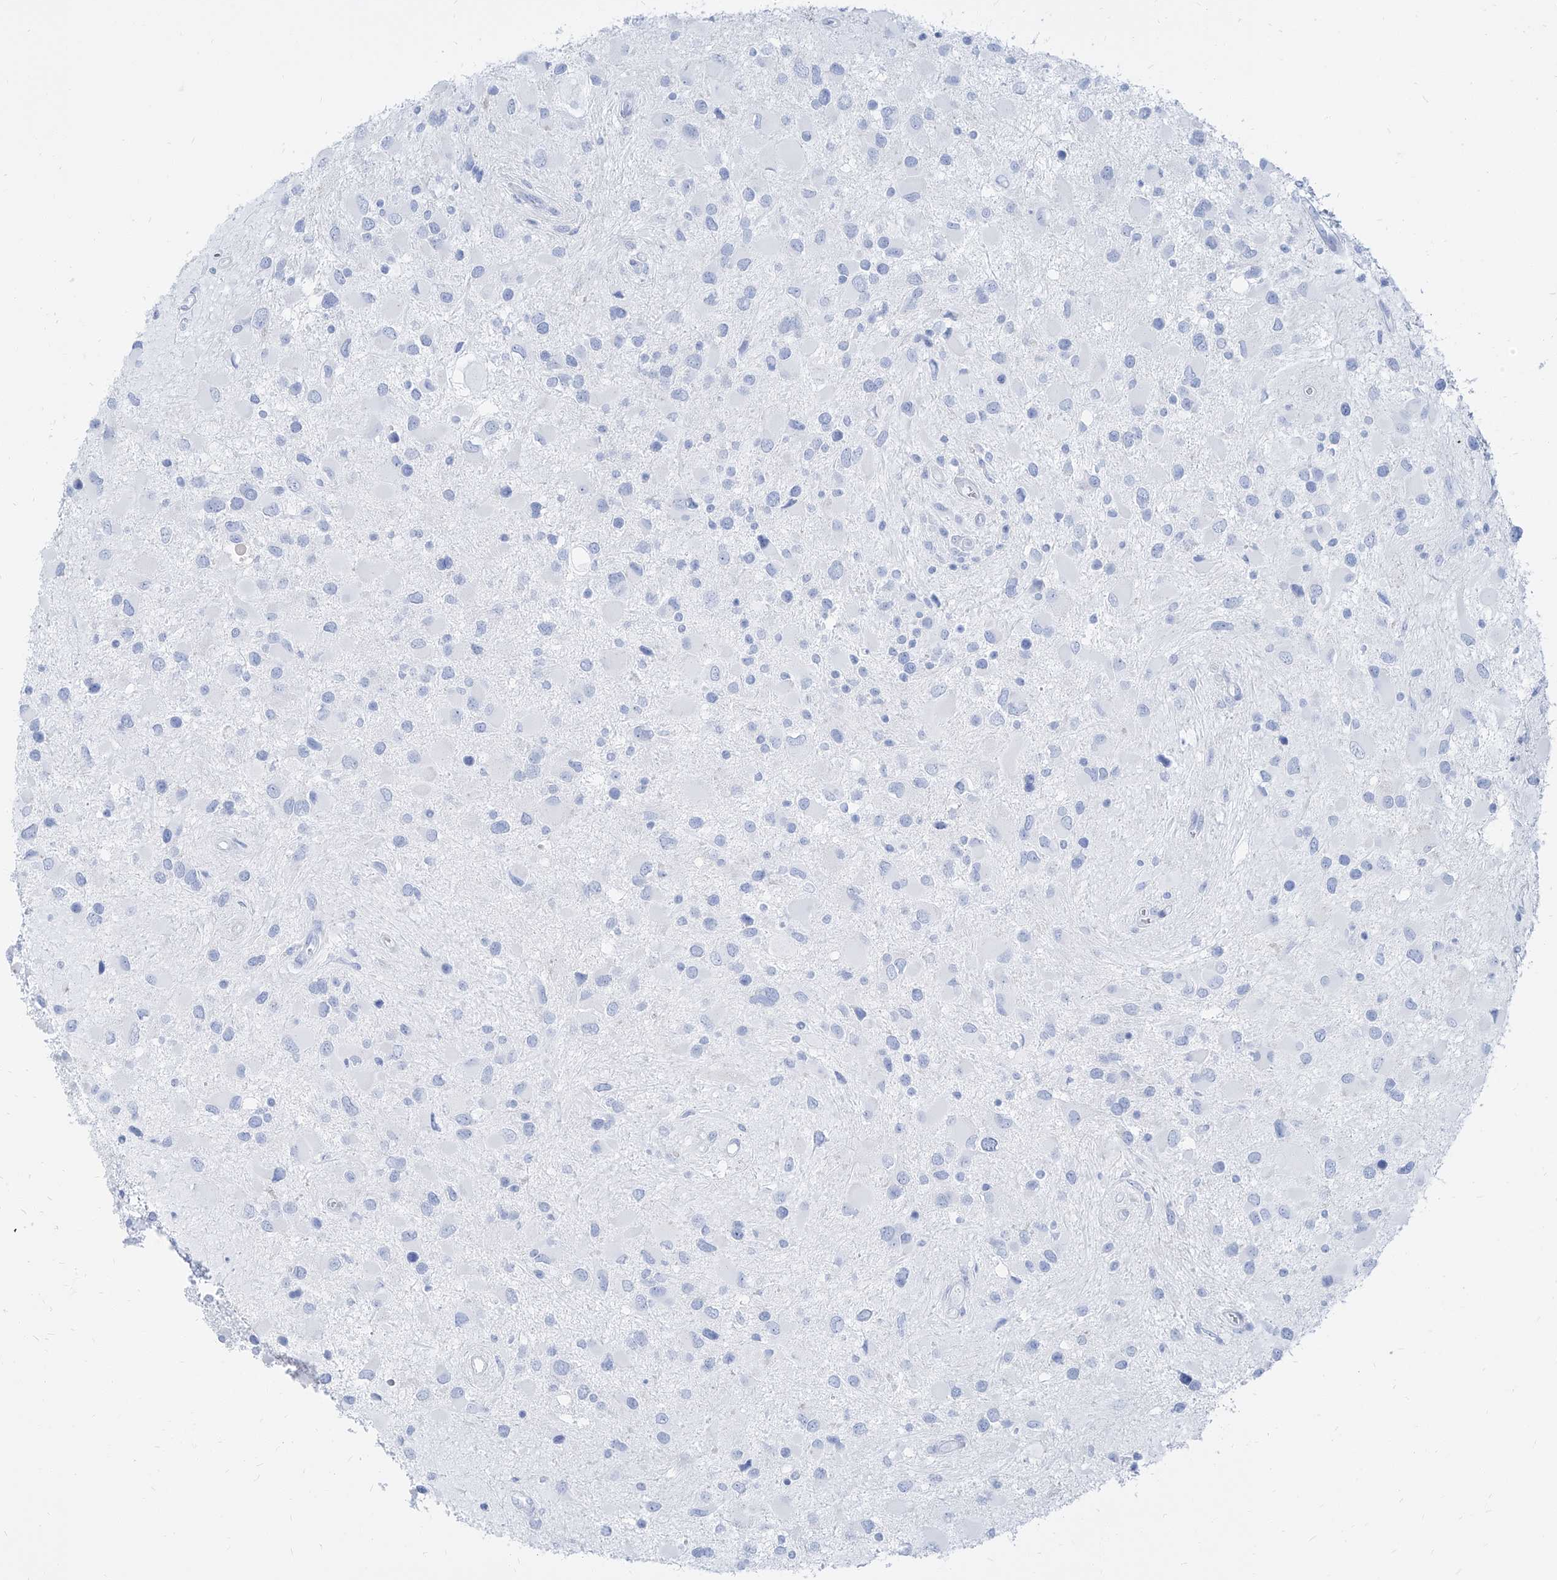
{"staining": {"intensity": "negative", "quantity": "none", "location": "none"}, "tissue": "glioma", "cell_type": "Tumor cells", "image_type": "cancer", "snomed": [{"axis": "morphology", "description": "Glioma, malignant, High grade"}, {"axis": "topography", "description": "Brain"}], "caption": "A histopathology image of human malignant high-grade glioma is negative for staining in tumor cells.", "gene": "TXLNB", "patient": {"sex": "male", "age": 53}}